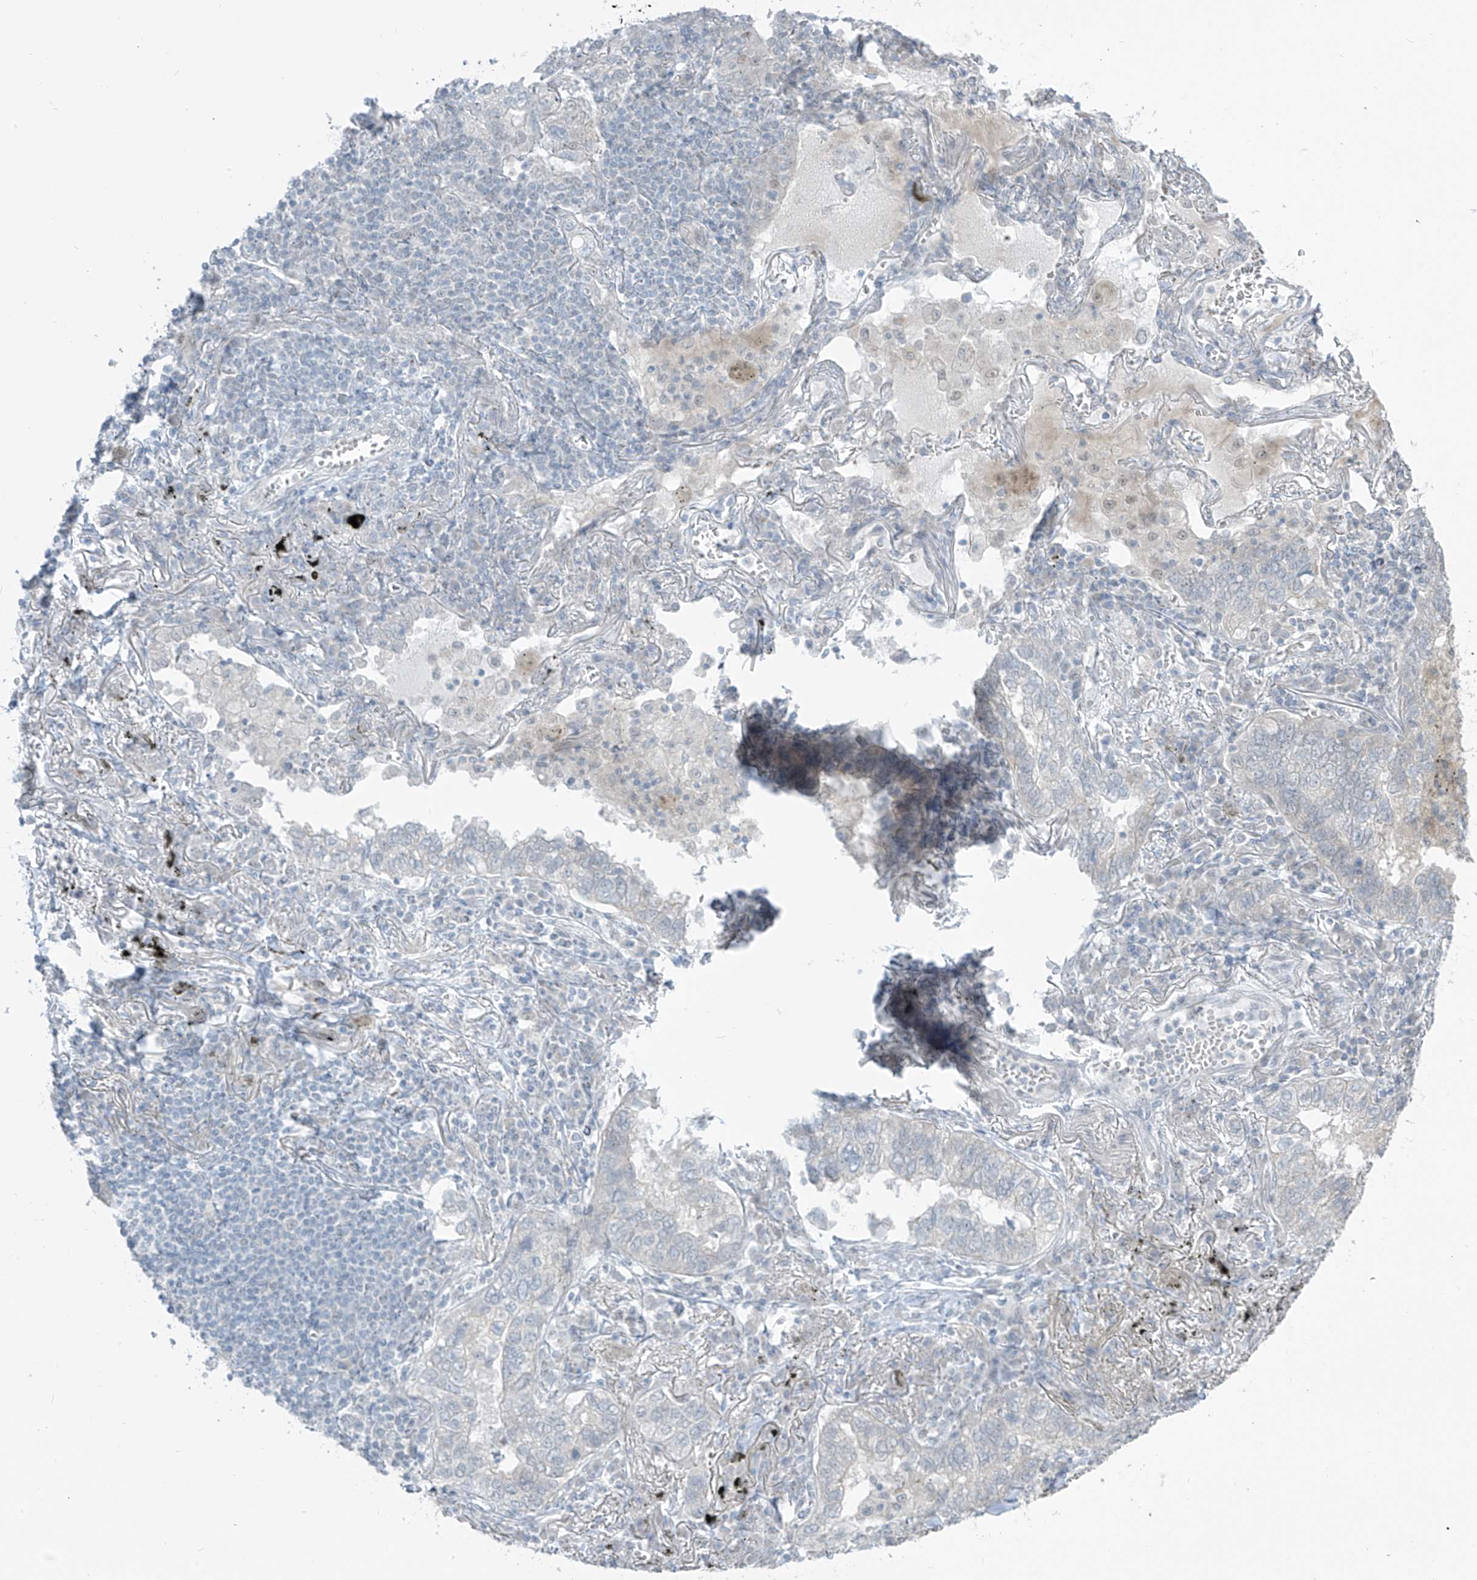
{"staining": {"intensity": "negative", "quantity": "none", "location": "none"}, "tissue": "lung cancer", "cell_type": "Tumor cells", "image_type": "cancer", "snomed": [{"axis": "morphology", "description": "Adenocarcinoma, NOS"}, {"axis": "topography", "description": "Lung"}], "caption": "Immunohistochemistry (IHC) photomicrograph of neoplastic tissue: human lung adenocarcinoma stained with DAB demonstrates no significant protein expression in tumor cells. (Brightfield microscopy of DAB (3,3'-diaminobenzidine) IHC at high magnification).", "gene": "PRDM6", "patient": {"sex": "male", "age": 65}}